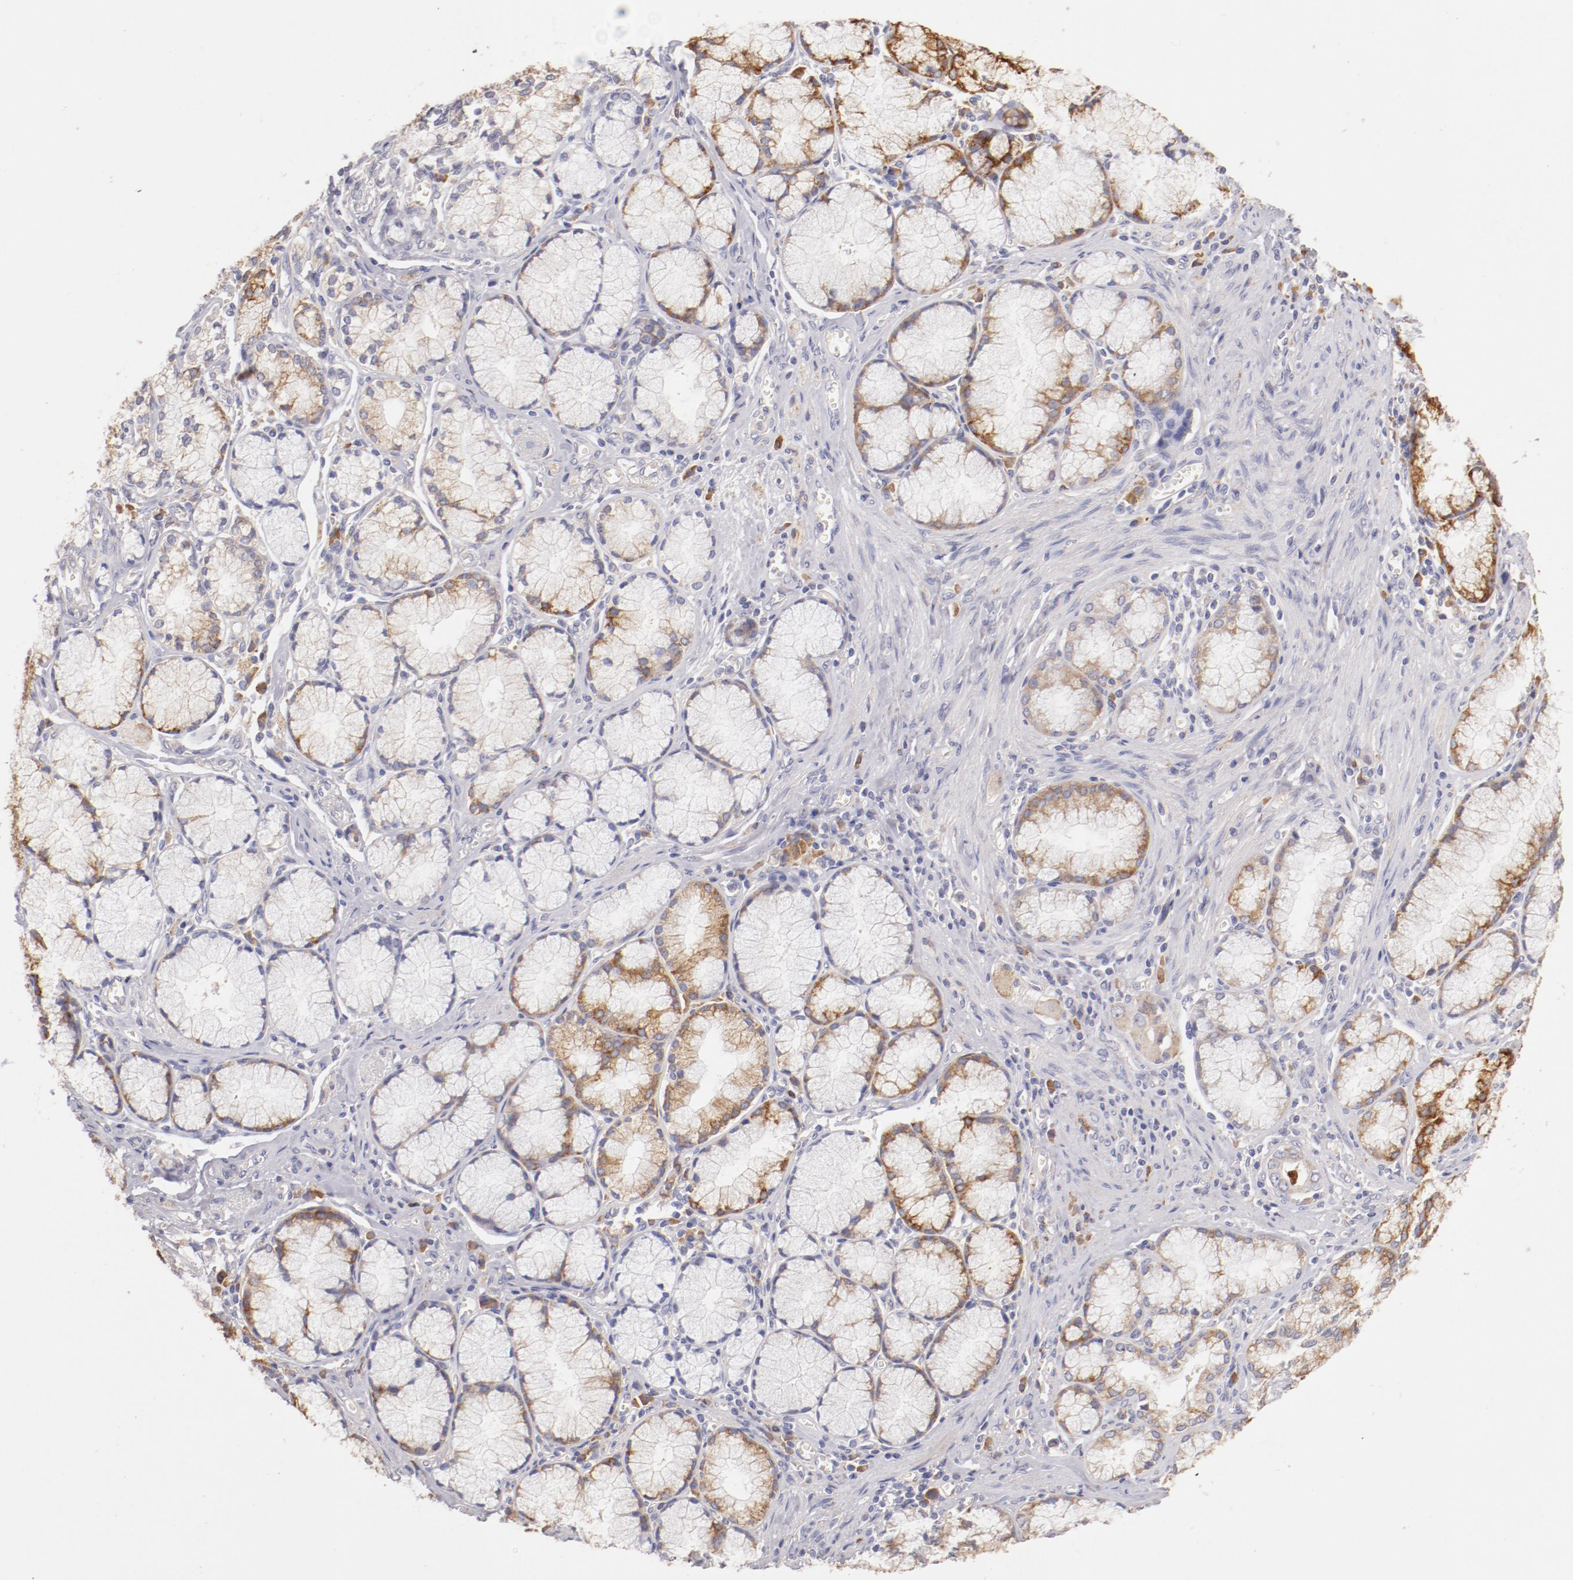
{"staining": {"intensity": "weak", "quantity": "25%-75%", "location": "cytoplasmic/membranous"}, "tissue": "pancreatic cancer", "cell_type": "Tumor cells", "image_type": "cancer", "snomed": [{"axis": "morphology", "description": "Adenocarcinoma, NOS"}, {"axis": "topography", "description": "Pancreas"}], "caption": "A high-resolution image shows immunohistochemistry staining of pancreatic cancer (adenocarcinoma), which reveals weak cytoplasmic/membranous positivity in about 25%-75% of tumor cells.", "gene": "ENTPD5", "patient": {"sex": "male", "age": 77}}